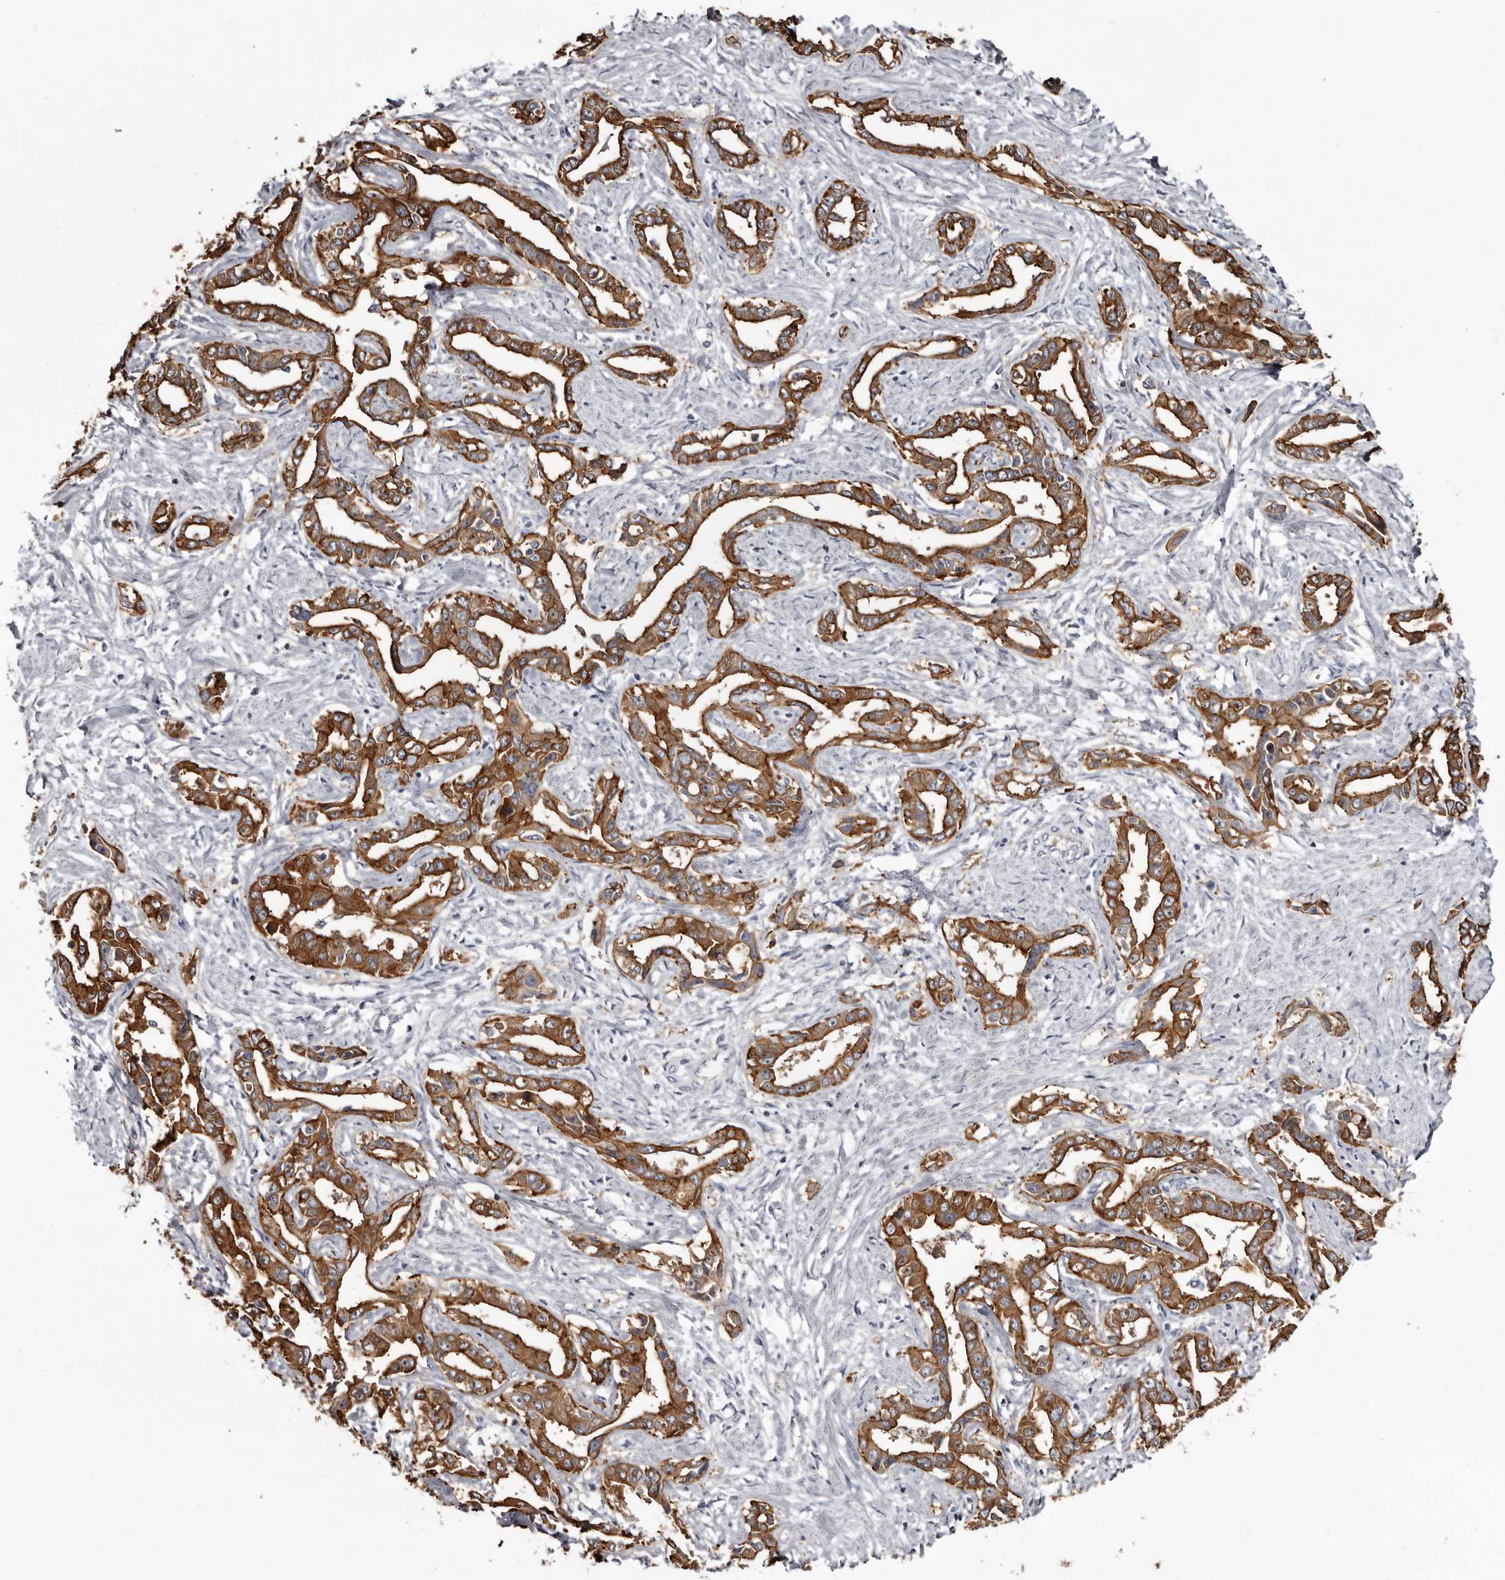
{"staining": {"intensity": "strong", "quantity": ">75%", "location": "cytoplasmic/membranous"}, "tissue": "liver cancer", "cell_type": "Tumor cells", "image_type": "cancer", "snomed": [{"axis": "morphology", "description": "Cholangiocarcinoma"}, {"axis": "topography", "description": "Liver"}], "caption": "Cholangiocarcinoma (liver) was stained to show a protein in brown. There is high levels of strong cytoplasmic/membranous staining in about >75% of tumor cells.", "gene": "LAD1", "patient": {"sex": "male", "age": 59}}